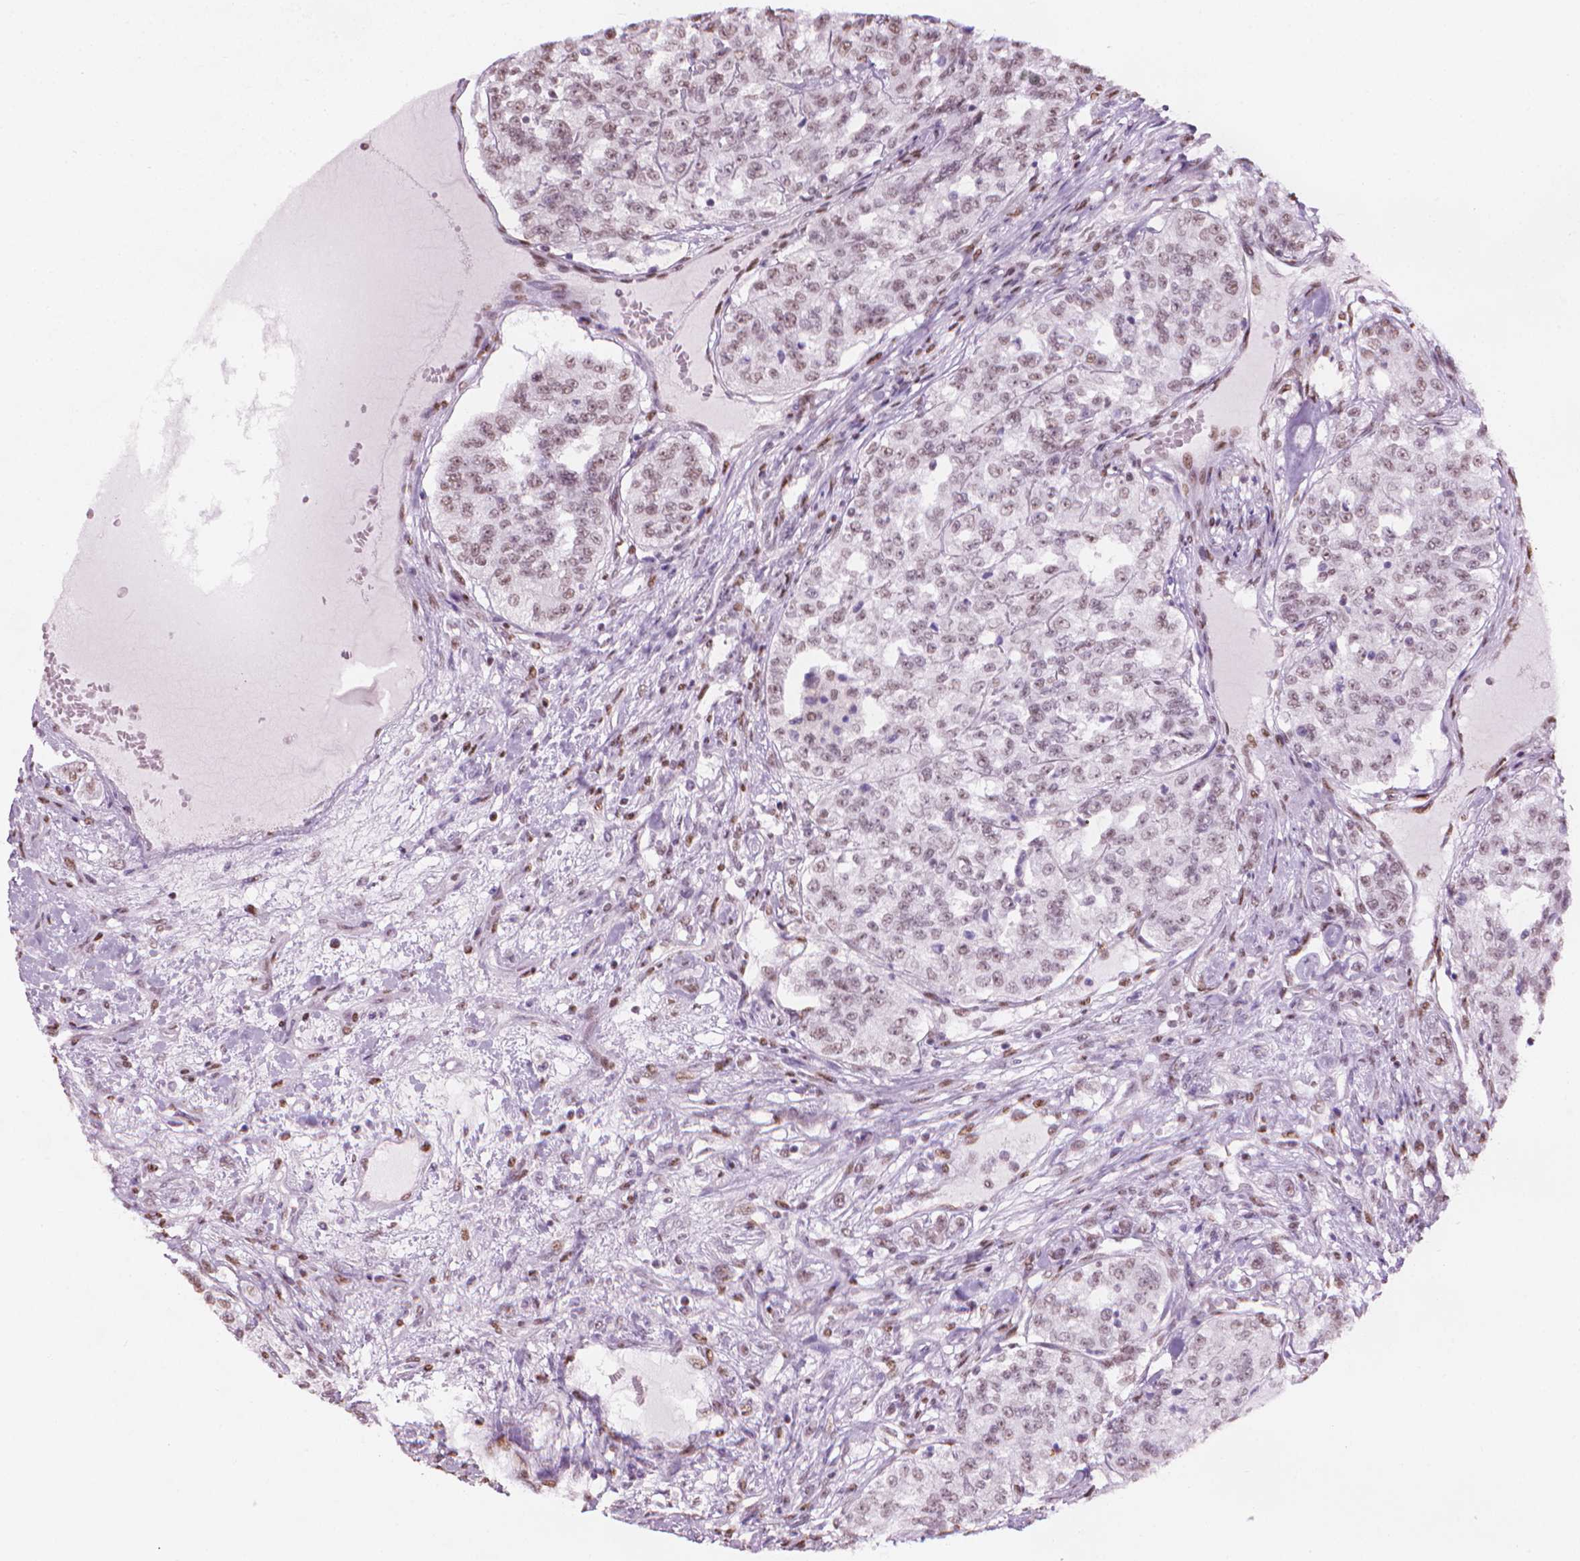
{"staining": {"intensity": "moderate", "quantity": "25%-75%", "location": "nuclear"}, "tissue": "renal cancer", "cell_type": "Tumor cells", "image_type": "cancer", "snomed": [{"axis": "morphology", "description": "Adenocarcinoma, NOS"}, {"axis": "topography", "description": "Kidney"}], "caption": "Renal cancer stained for a protein displays moderate nuclear positivity in tumor cells.", "gene": "PIAS2", "patient": {"sex": "female", "age": 63}}